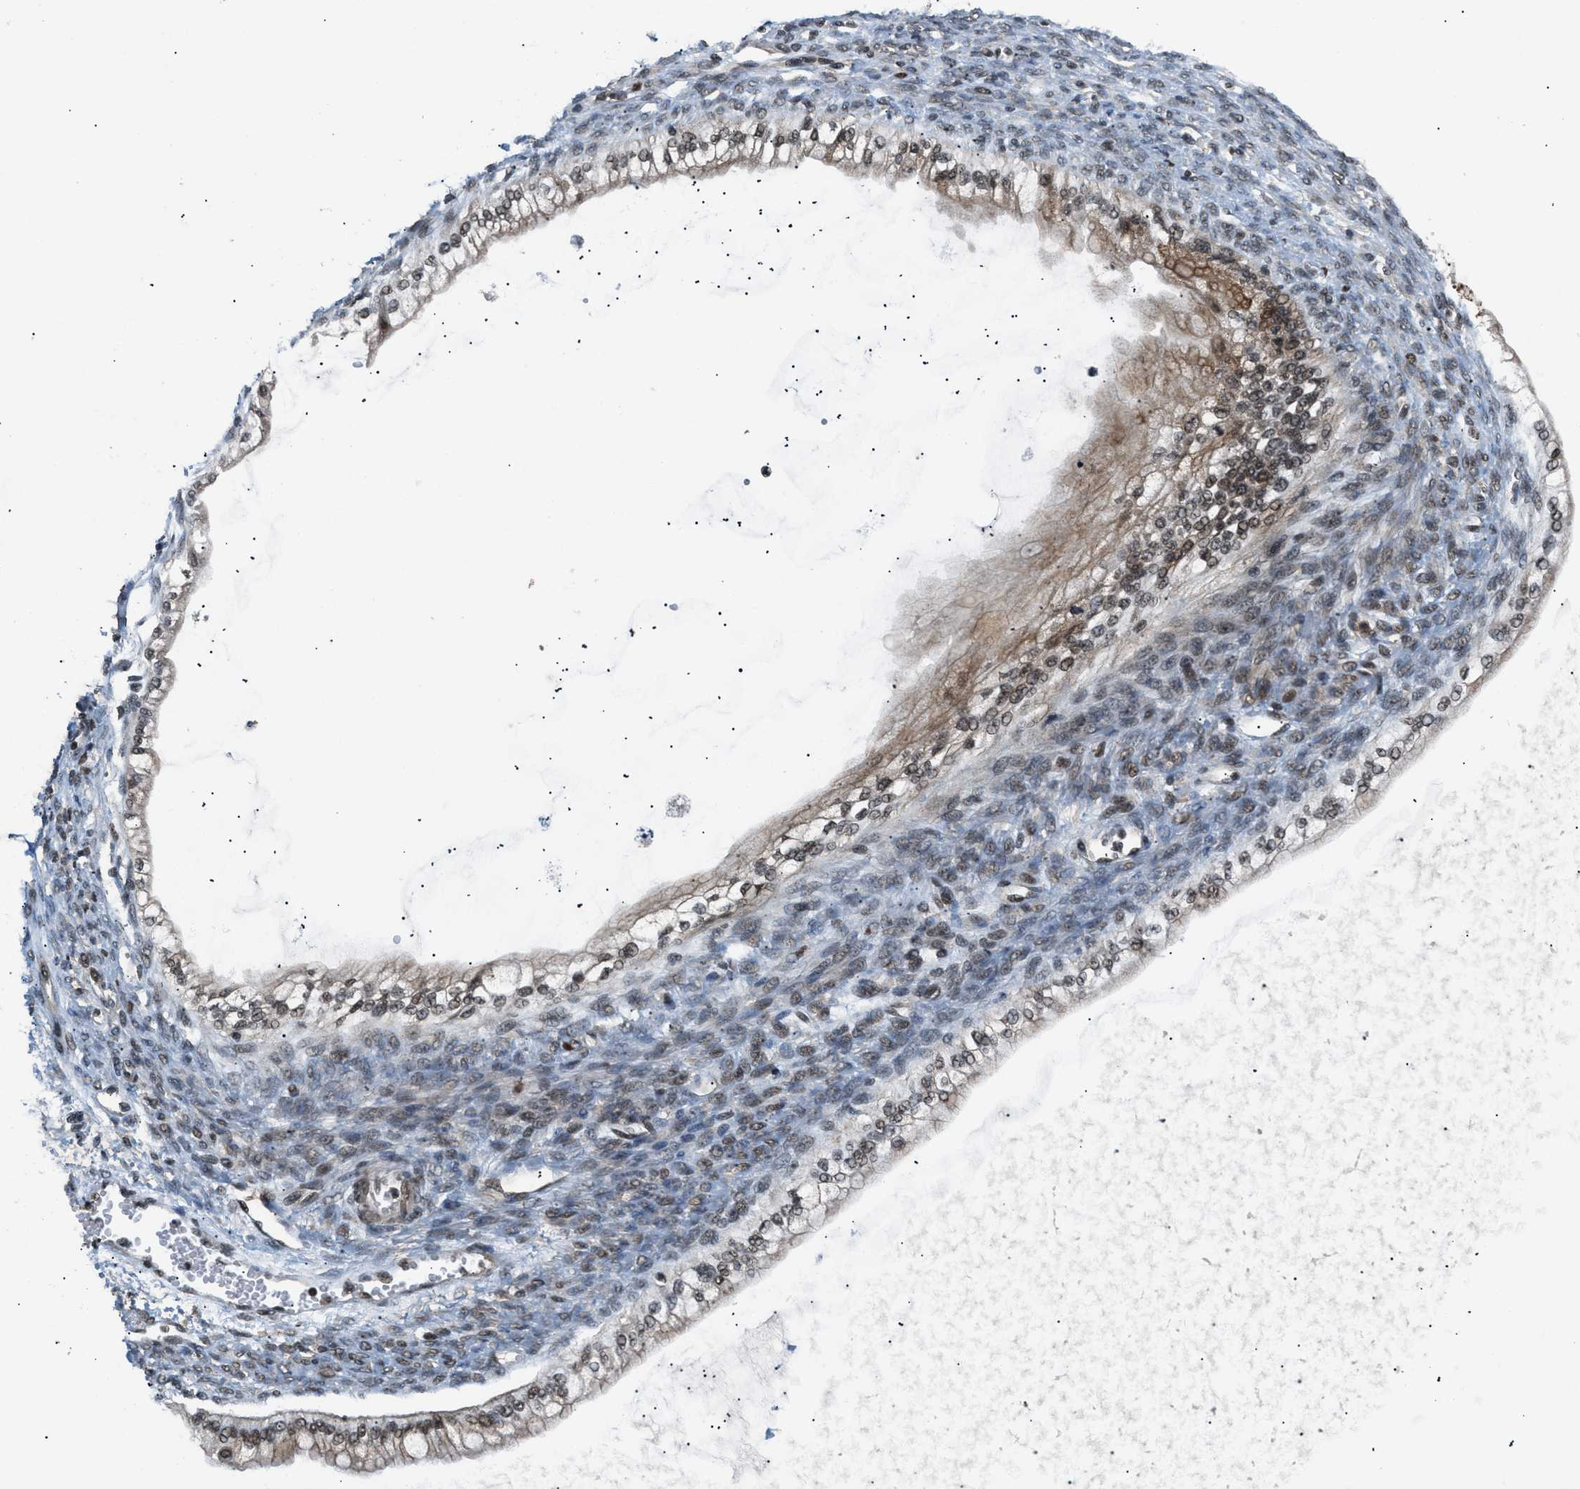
{"staining": {"intensity": "weak", "quantity": ">75%", "location": "nuclear"}, "tissue": "ovarian cancer", "cell_type": "Tumor cells", "image_type": "cancer", "snomed": [{"axis": "morphology", "description": "Cystadenocarcinoma, mucinous, NOS"}, {"axis": "topography", "description": "Ovary"}], "caption": "Protein expression analysis of mucinous cystadenocarcinoma (ovarian) exhibits weak nuclear expression in approximately >75% of tumor cells. The staining was performed using DAB to visualize the protein expression in brown, while the nuclei were stained in blue with hematoxylin (Magnification: 20x).", "gene": "RBM5", "patient": {"sex": "female", "age": 57}}